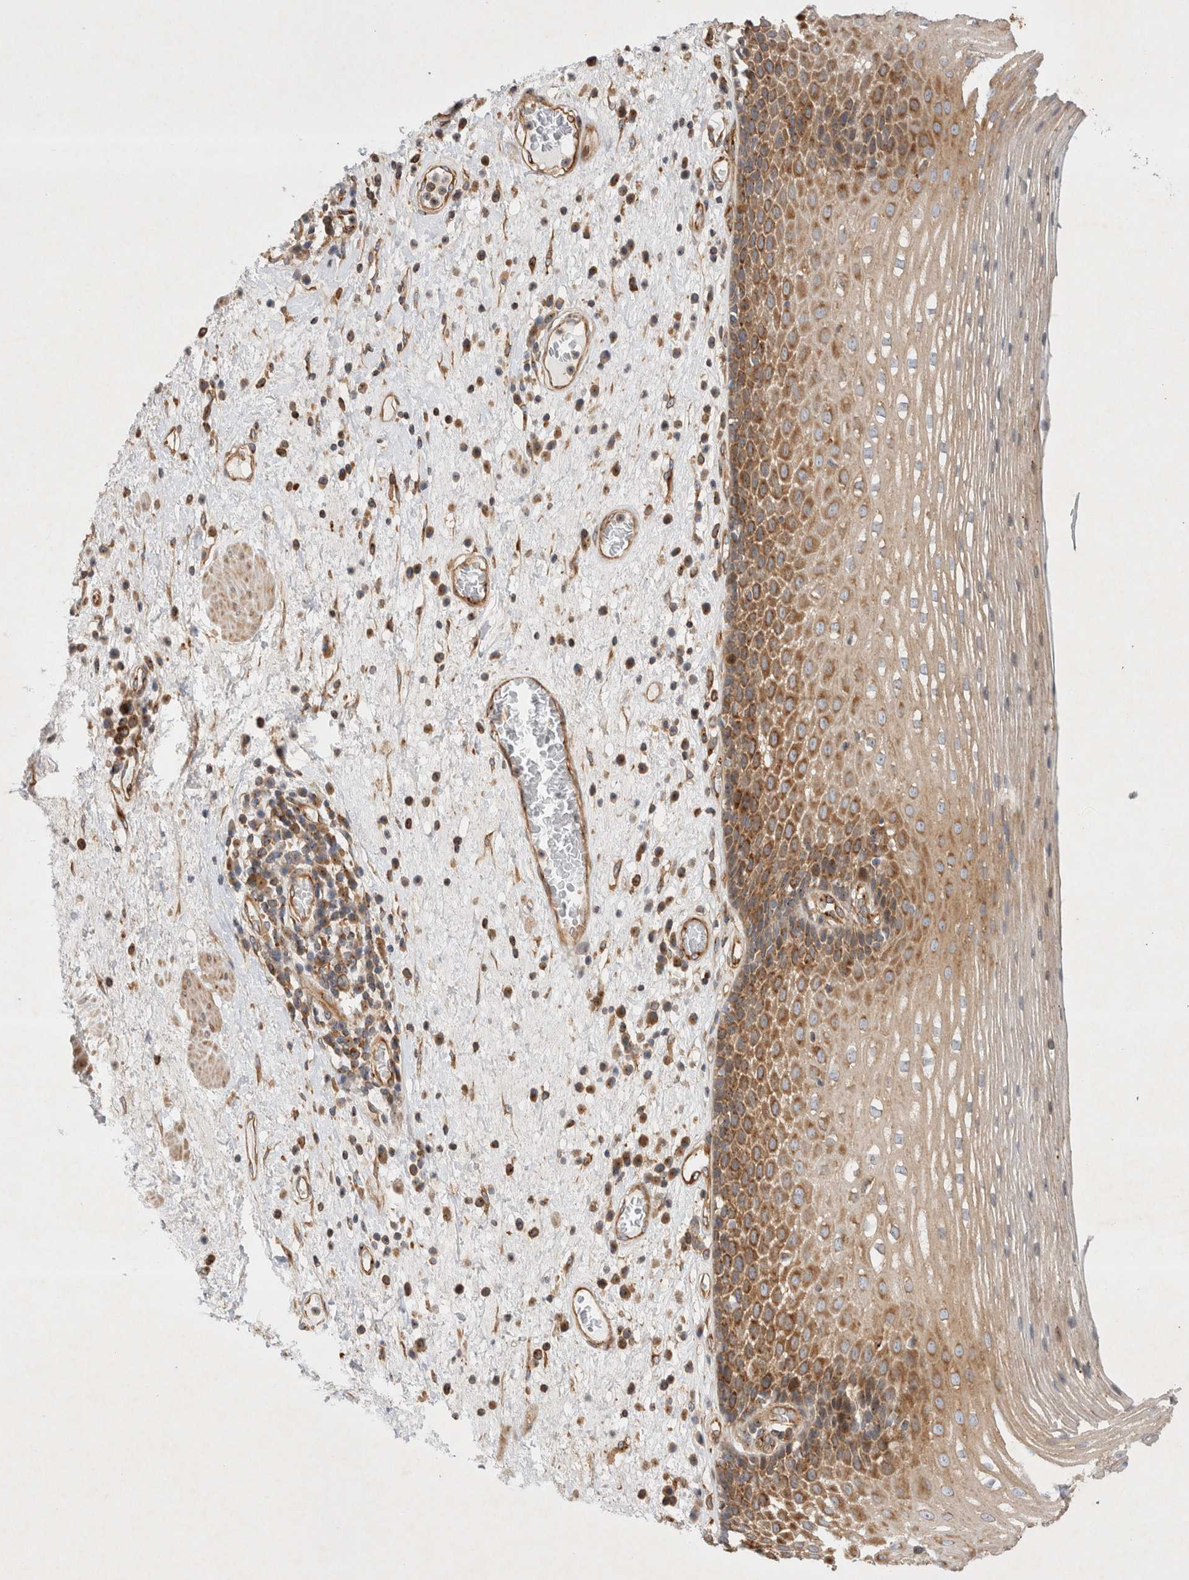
{"staining": {"intensity": "moderate", "quantity": ">75%", "location": "cytoplasmic/membranous"}, "tissue": "esophagus", "cell_type": "Squamous epithelial cells", "image_type": "normal", "snomed": [{"axis": "morphology", "description": "Normal tissue, NOS"}, {"axis": "morphology", "description": "Adenocarcinoma, NOS"}, {"axis": "topography", "description": "Esophagus"}], "caption": "IHC (DAB (3,3'-diaminobenzidine)) staining of benign esophagus shows moderate cytoplasmic/membranous protein staining in approximately >75% of squamous epithelial cells.", "gene": "GPR150", "patient": {"sex": "male", "age": 62}}